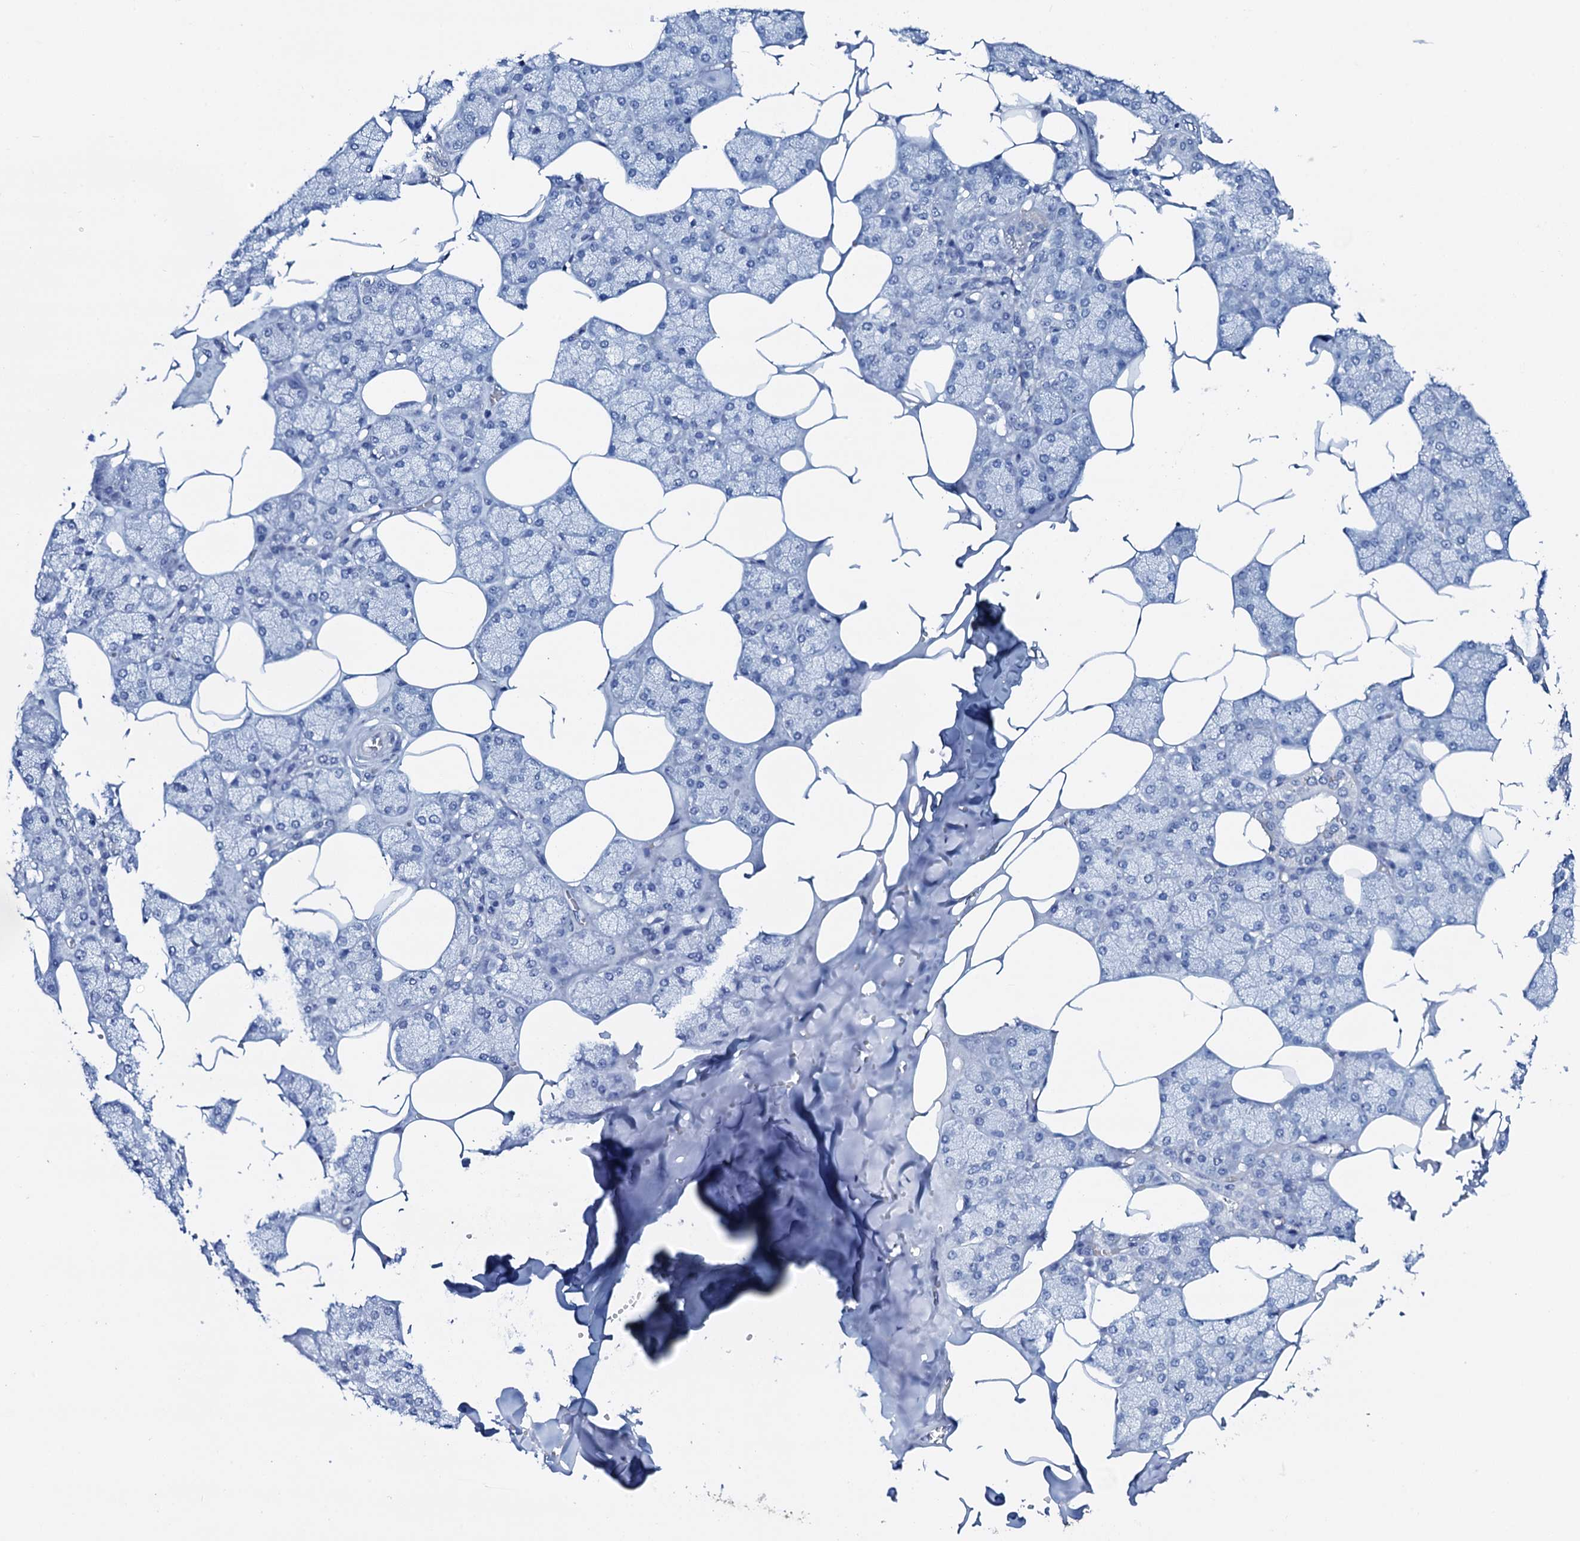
{"staining": {"intensity": "negative", "quantity": "none", "location": "none"}, "tissue": "salivary gland", "cell_type": "Glandular cells", "image_type": "normal", "snomed": [{"axis": "morphology", "description": "Normal tissue, NOS"}, {"axis": "topography", "description": "Salivary gland"}], "caption": "This is an immunohistochemistry (IHC) histopathology image of unremarkable salivary gland. There is no positivity in glandular cells.", "gene": "AMER2", "patient": {"sex": "male", "age": 62}}